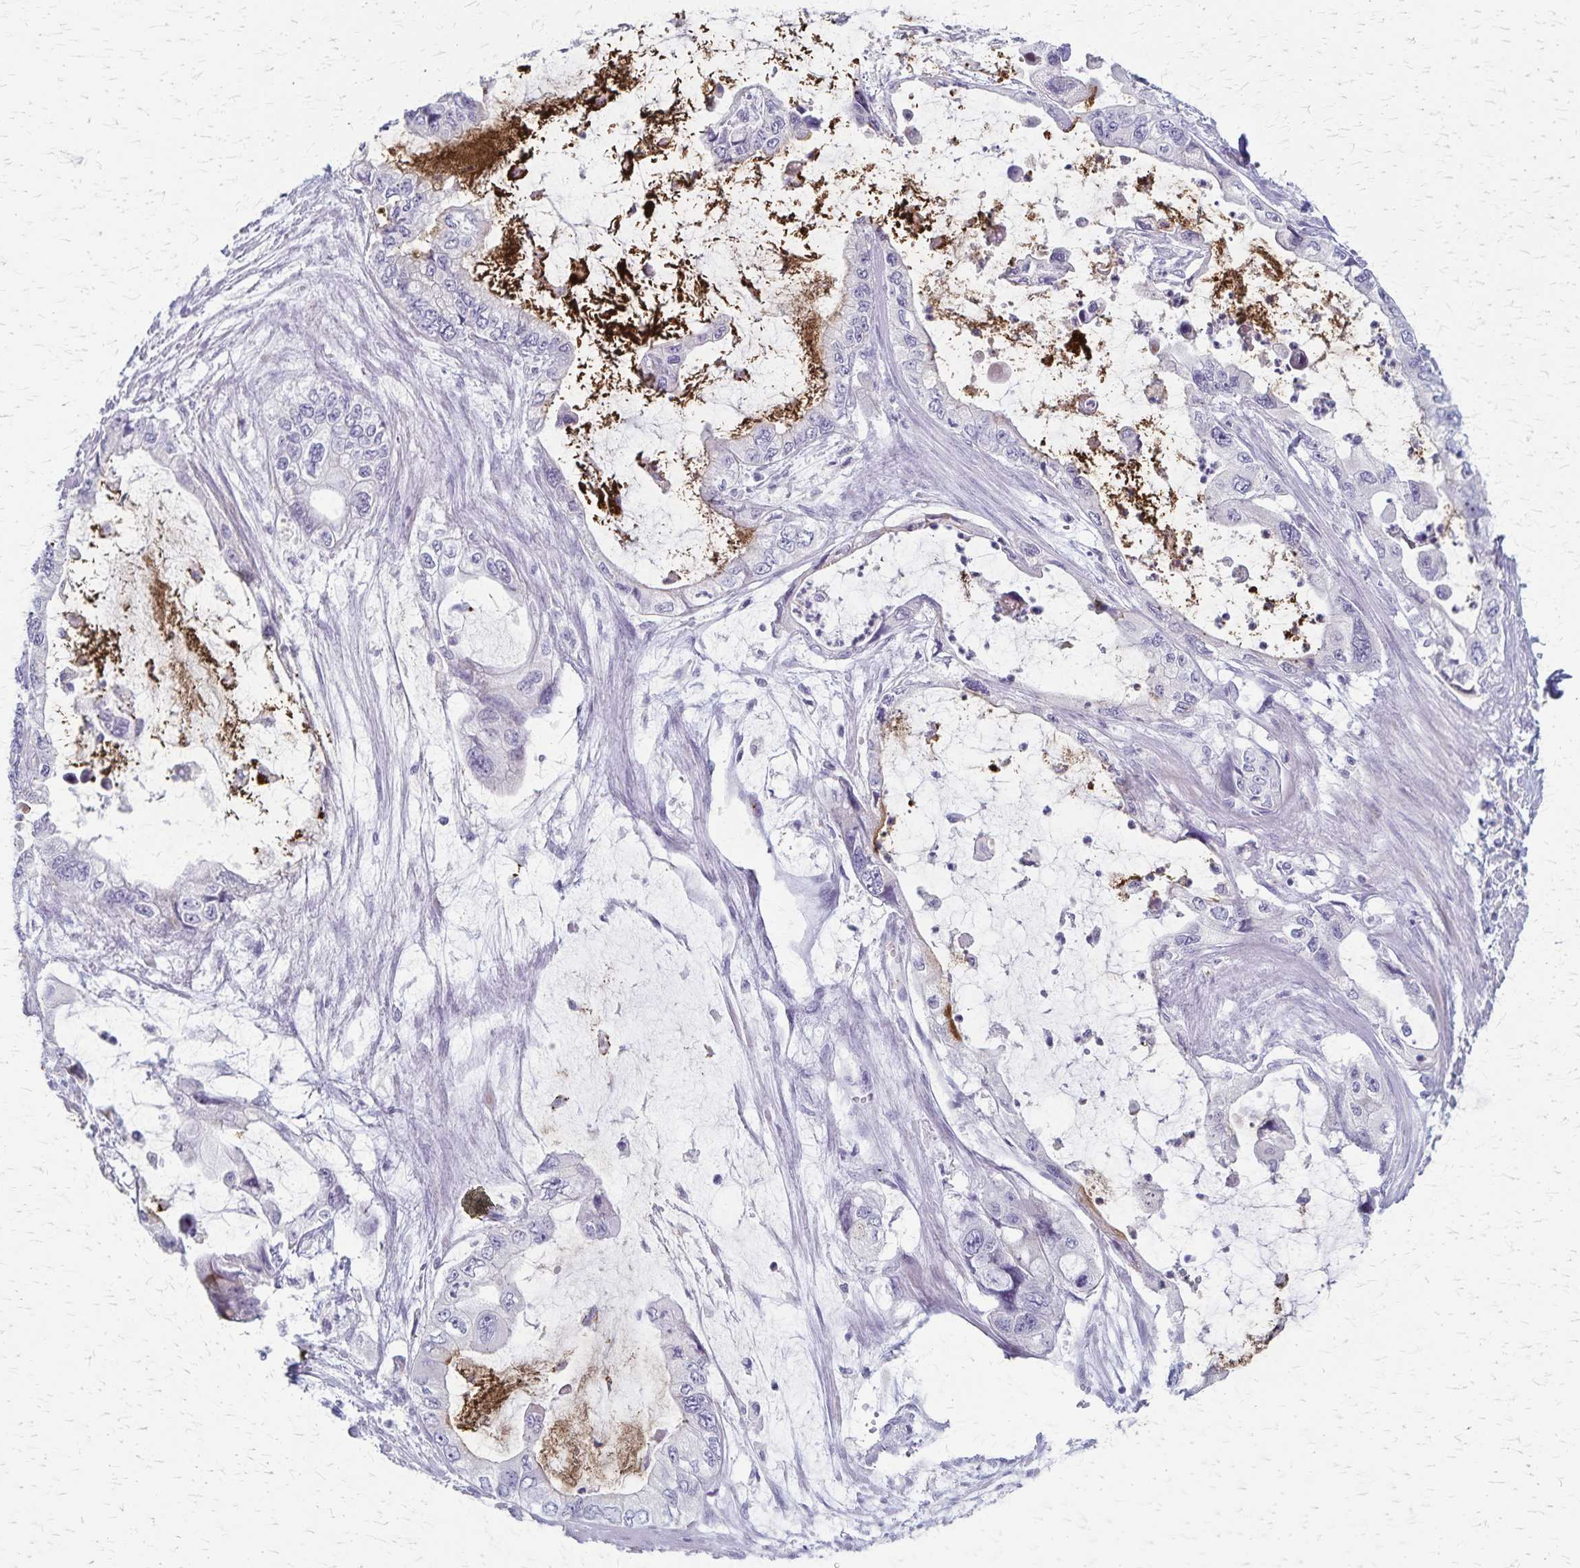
{"staining": {"intensity": "negative", "quantity": "none", "location": "none"}, "tissue": "stomach cancer", "cell_type": "Tumor cells", "image_type": "cancer", "snomed": [{"axis": "morphology", "description": "Adenocarcinoma, NOS"}, {"axis": "topography", "description": "Pancreas"}, {"axis": "topography", "description": "Stomach, upper"}, {"axis": "topography", "description": "Stomach"}], "caption": "Tumor cells are negative for brown protein staining in stomach cancer.", "gene": "RASL10B", "patient": {"sex": "male", "age": 77}}